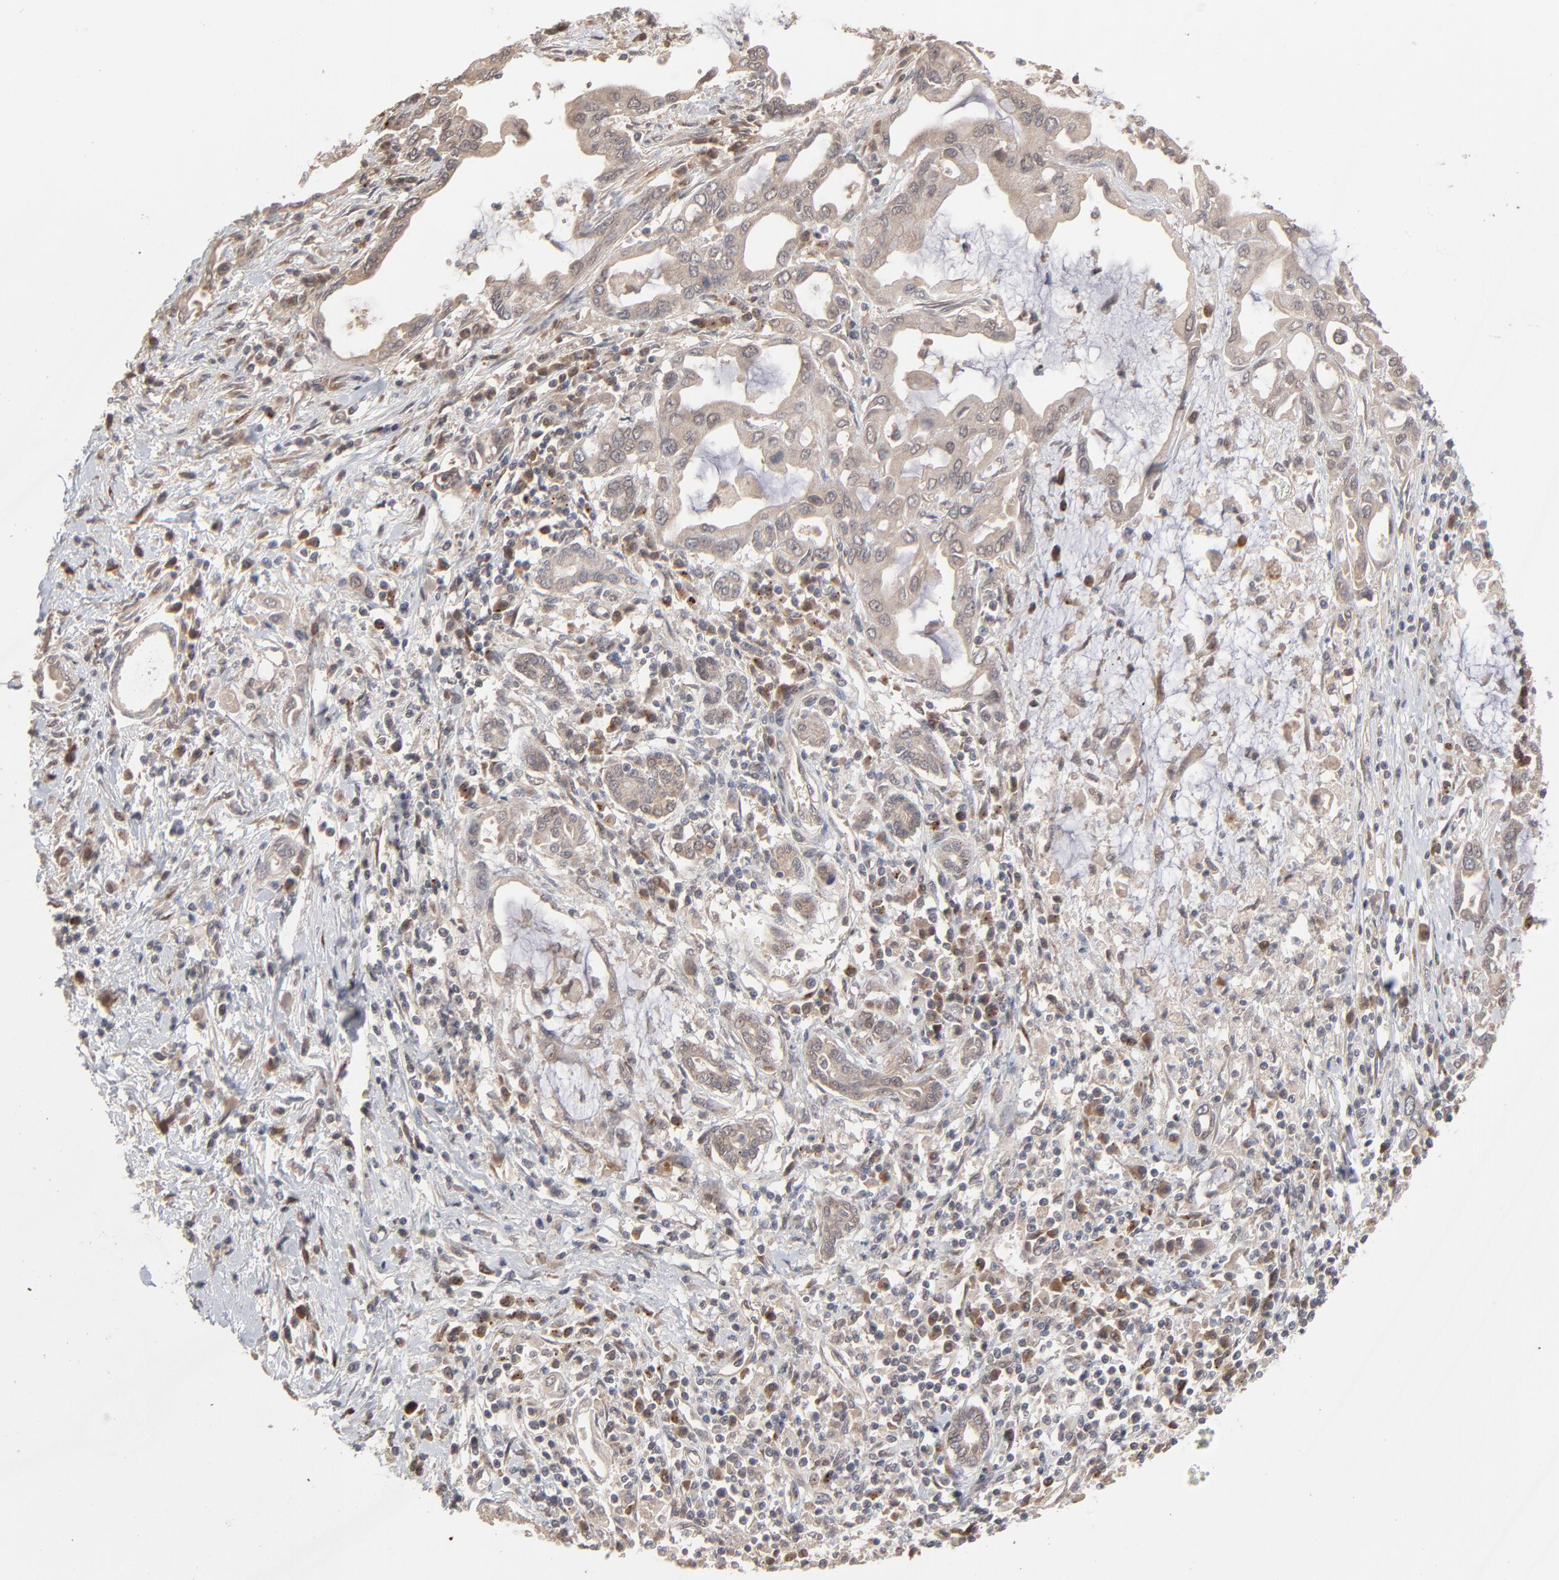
{"staining": {"intensity": "weak", "quantity": ">75%", "location": "cytoplasmic/membranous"}, "tissue": "pancreatic cancer", "cell_type": "Tumor cells", "image_type": "cancer", "snomed": [{"axis": "morphology", "description": "Adenocarcinoma, NOS"}, {"axis": "topography", "description": "Pancreas"}], "caption": "IHC of pancreatic adenocarcinoma displays low levels of weak cytoplasmic/membranous expression in approximately >75% of tumor cells. The protein of interest is shown in brown color, while the nuclei are stained blue.", "gene": "SCFD1", "patient": {"sex": "female", "age": 57}}